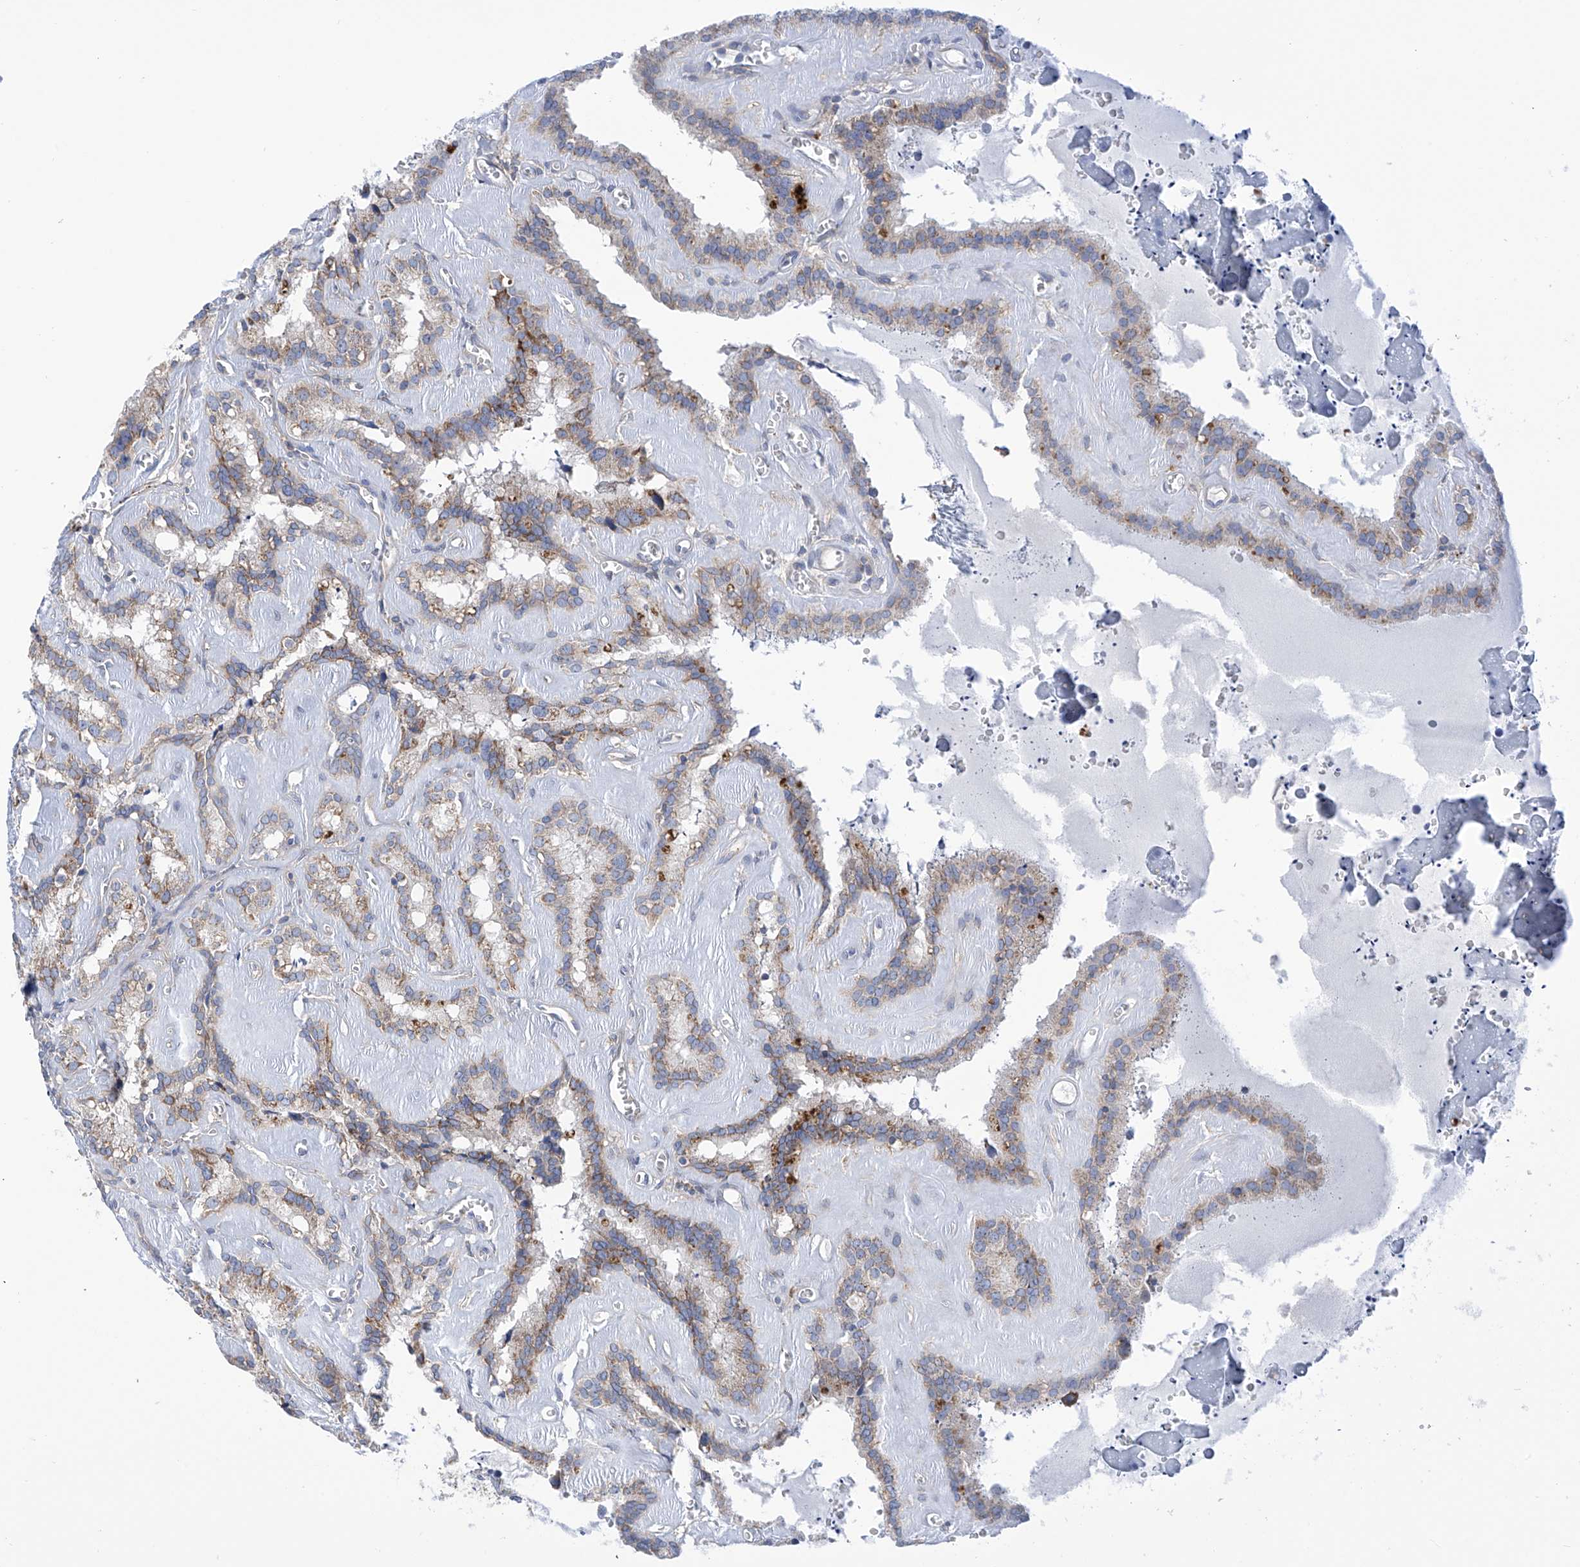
{"staining": {"intensity": "moderate", "quantity": "25%-75%", "location": "cytoplasmic/membranous"}, "tissue": "seminal vesicle", "cell_type": "Glandular cells", "image_type": "normal", "snomed": [{"axis": "morphology", "description": "Normal tissue, NOS"}, {"axis": "topography", "description": "Prostate"}, {"axis": "topography", "description": "Seminal veicle"}], "caption": "Brown immunohistochemical staining in benign human seminal vesicle reveals moderate cytoplasmic/membranous positivity in about 25%-75% of glandular cells.", "gene": "P2RX7", "patient": {"sex": "male", "age": 59}}